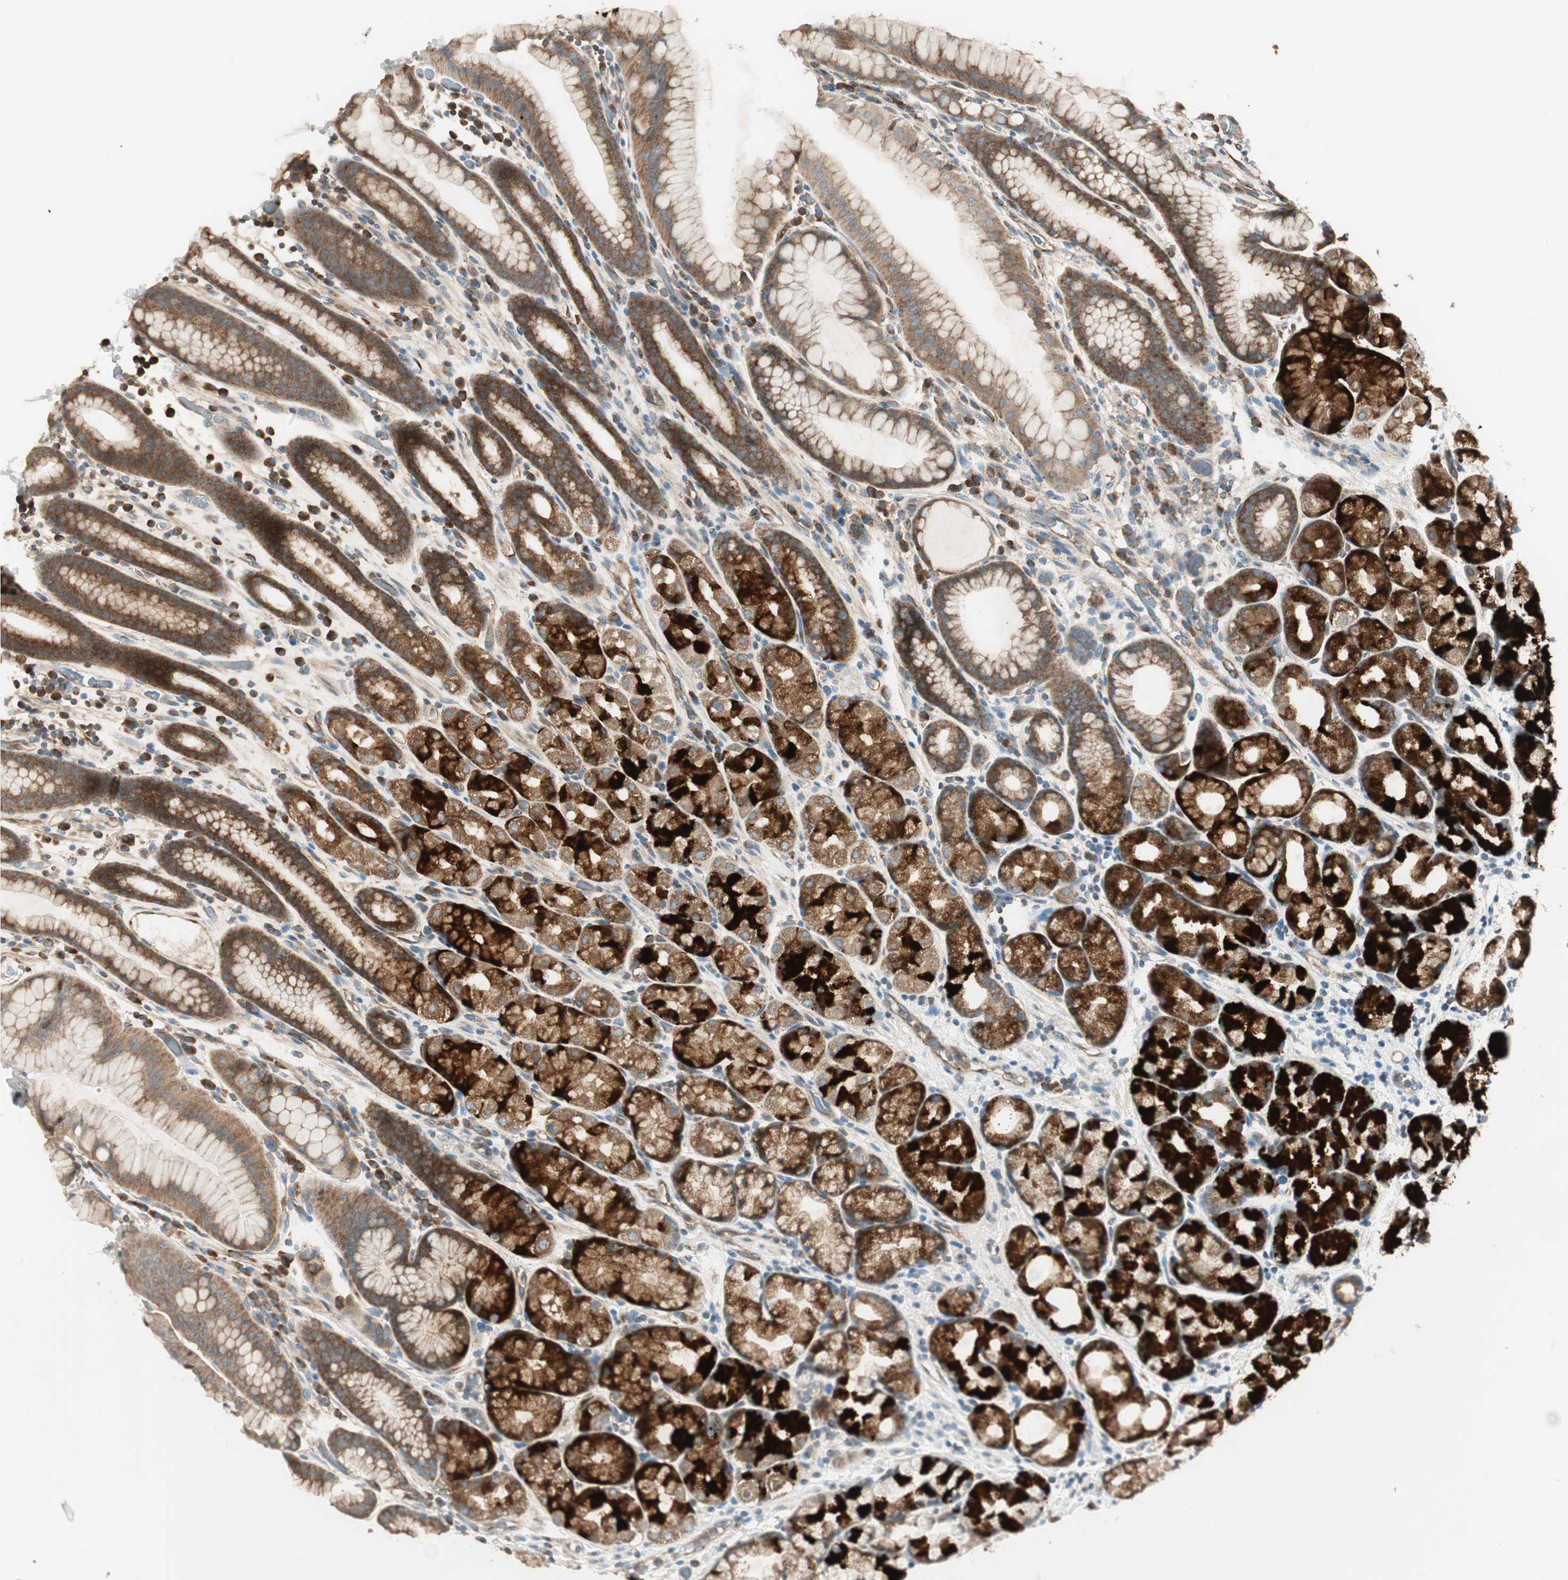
{"staining": {"intensity": "strong", "quantity": ">75%", "location": "cytoplasmic/membranous"}, "tissue": "stomach", "cell_type": "Glandular cells", "image_type": "normal", "snomed": [{"axis": "morphology", "description": "Normal tissue, NOS"}, {"axis": "topography", "description": "Stomach, upper"}], "caption": "This micrograph exhibits immunohistochemistry (IHC) staining of normal stomach, with high strong cytoplasmic/membranous staining in approximately >75% of glandular cells.", "gene": "CHADL", "patient": {"sex": "male", "age": 68}}